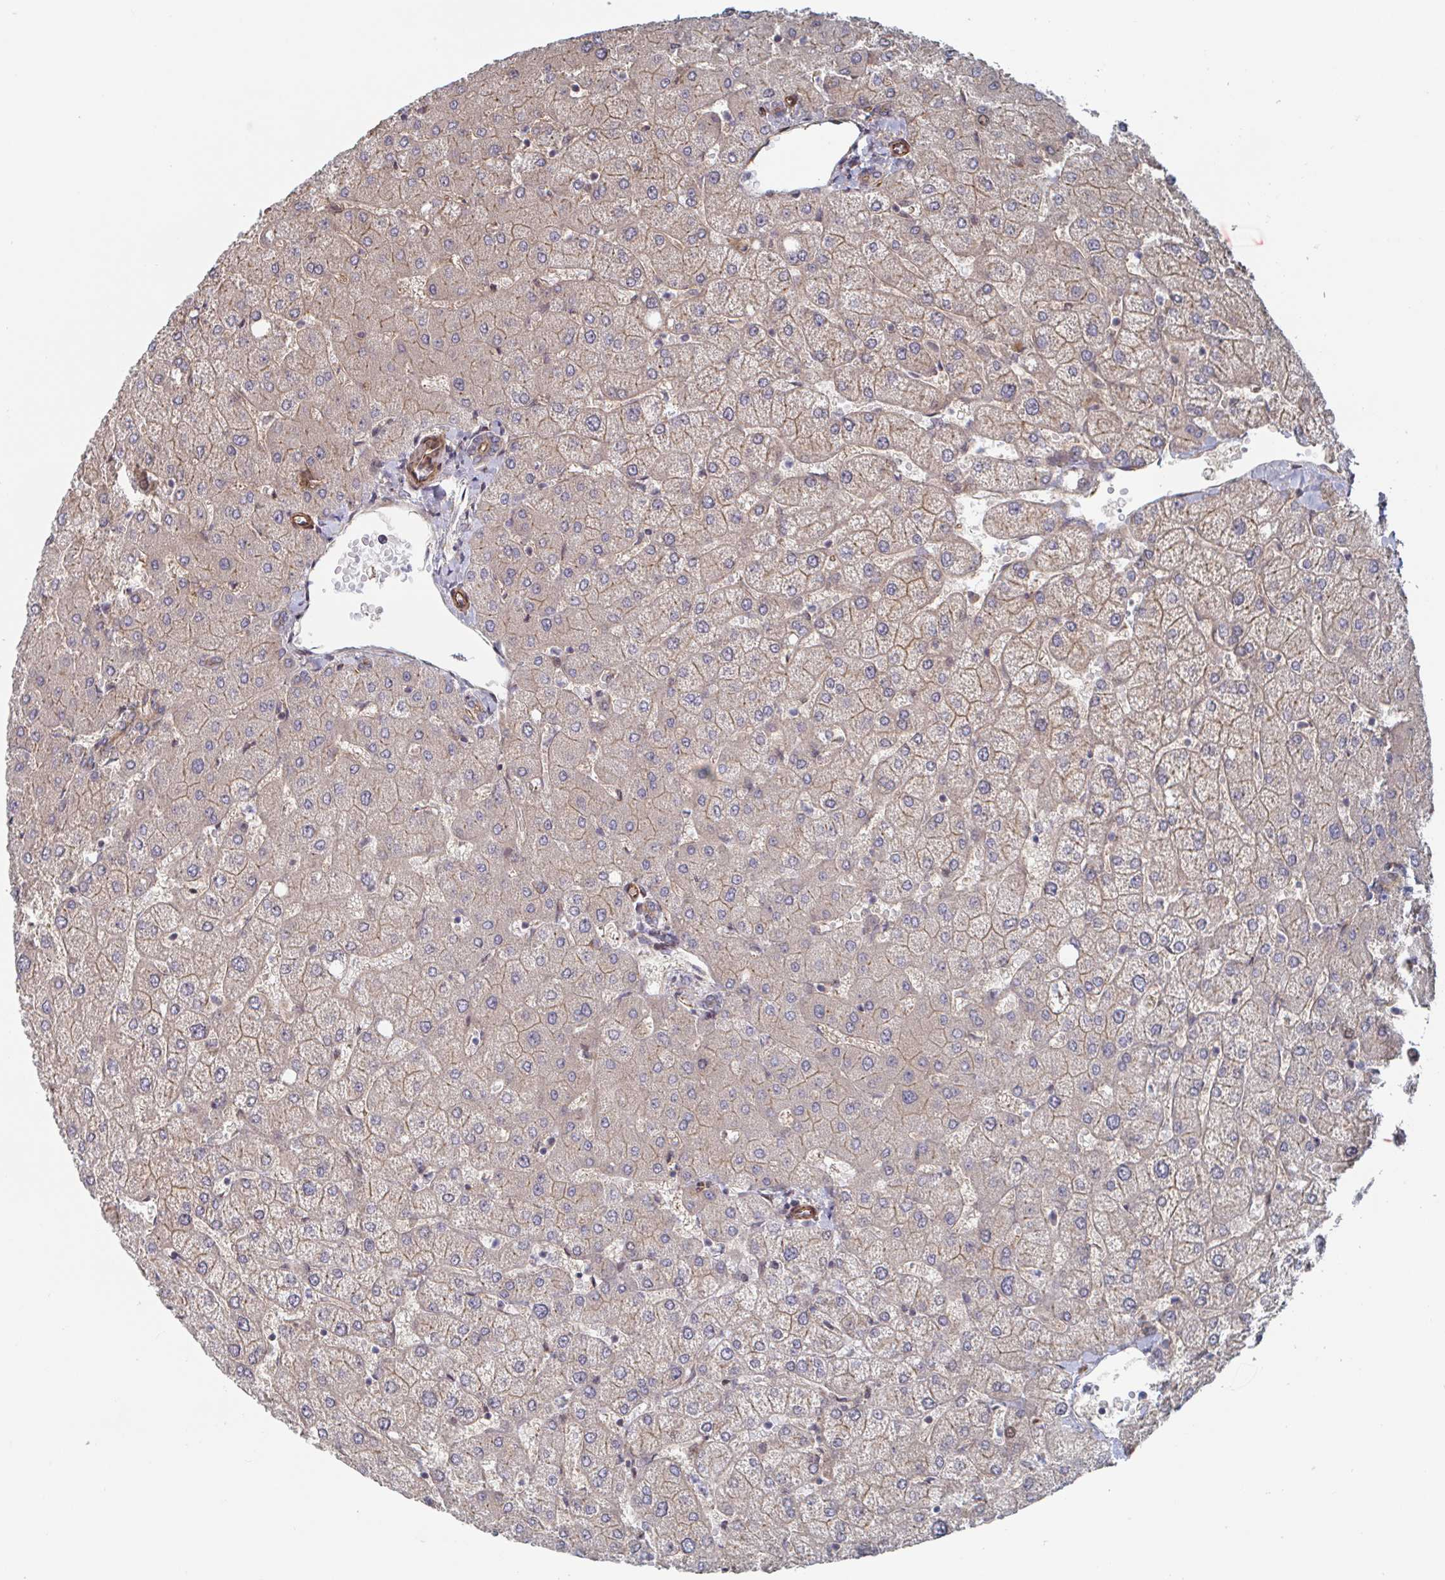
{"staining": {"intensity": "weak", "quantity": ">75%", "location": "cytoplasmic/membranous"}, "tissue": "liver", "cell_type": "Cholangiocytes", "image_type": "normal", "snomed": [{"axis": "morphology", "description": "Normal tissue, NOS"}, {"axis": "topography", "description": "Liver"}], "caption": "IHC micrograph of unremarkable liver: liver stained using immunohistochemistry (IHC) demonstrates low levels of weak protein expression localized specifically in the cytoplasmic/membranous of cholangiocytes, appearing as a cytoplasmic/membranous brown color.", "gene": "DVL3", "patient": {"sex": "female", "age": 54}}